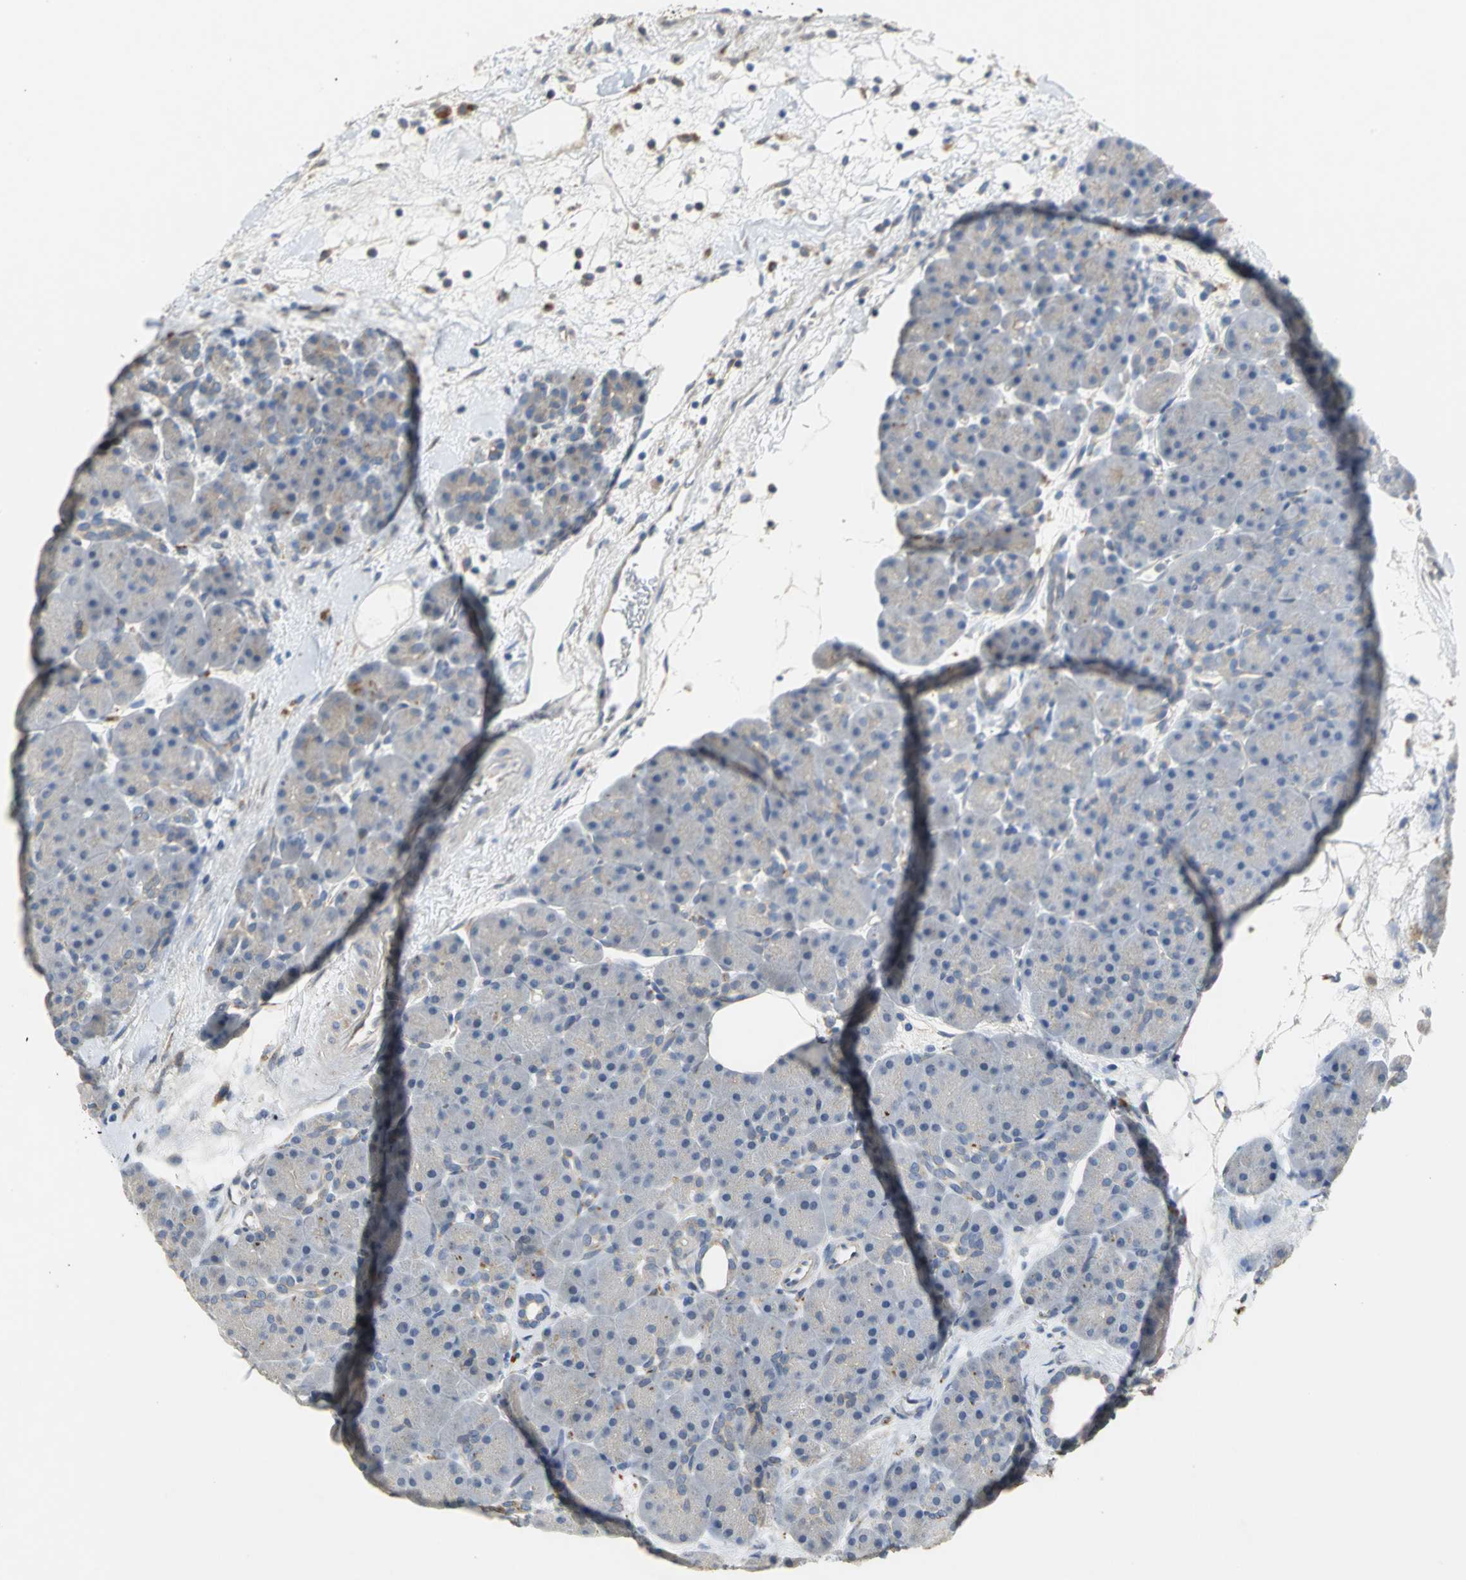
{"staining": {"intensity": "negative", "quantity": "none", "location": "none"}, "tissue": "pancreas", "cell_type": "Exocrine glandular cells", "image_type": "normal", "snomed": [{"axis": "morphology", "description": "Normal tissue, NOS"}, {"axis": "topography", "description": "Pancreas"}], "caption": "Micrograph shows no significant protein staining in exocrine glandular cells of normal pancreas.", "gene": "IL17RB", "patient": {"sex": "male", "age": 66}}